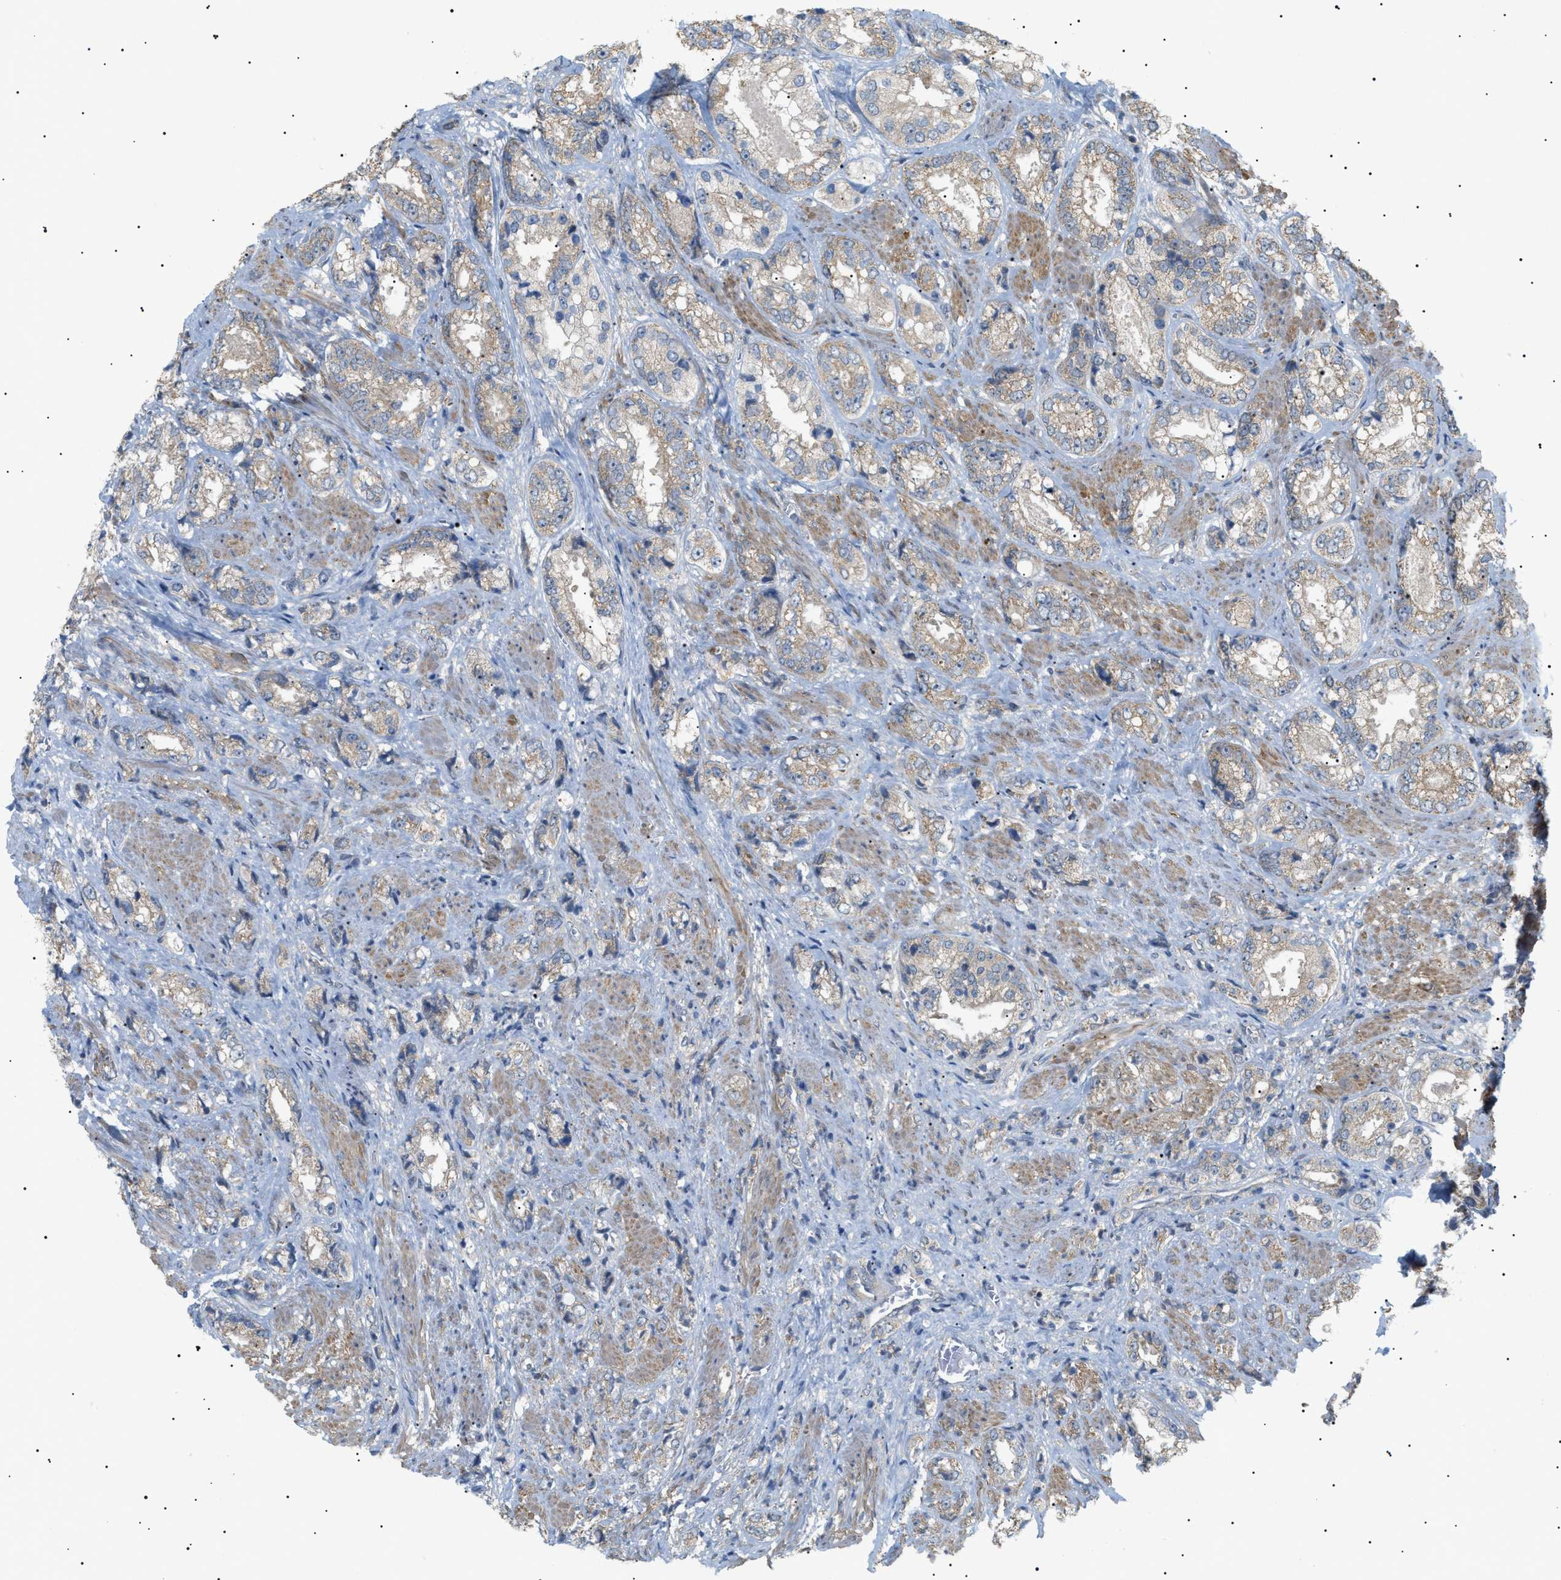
{"staining": {"intensity": "weak", "quantity": "25%-75%", "location": "cytoplasmic/membranous"}, "tissue": "prostate cancer", "cell_type": "Tumor cells", "image_type": "cancer", "snomed": [{"axis": "morphology", "description": "Adenocarcinoma, High grade"}, {"axis": "topography", "description": "Prostate"}], "caption": "Weak cytoplasmic/membranous staining is present in about 25%-75% of tumor cells in prostate cancer.", "gene": "IRS2", "patient": {"sex": "male", "age": 61}}